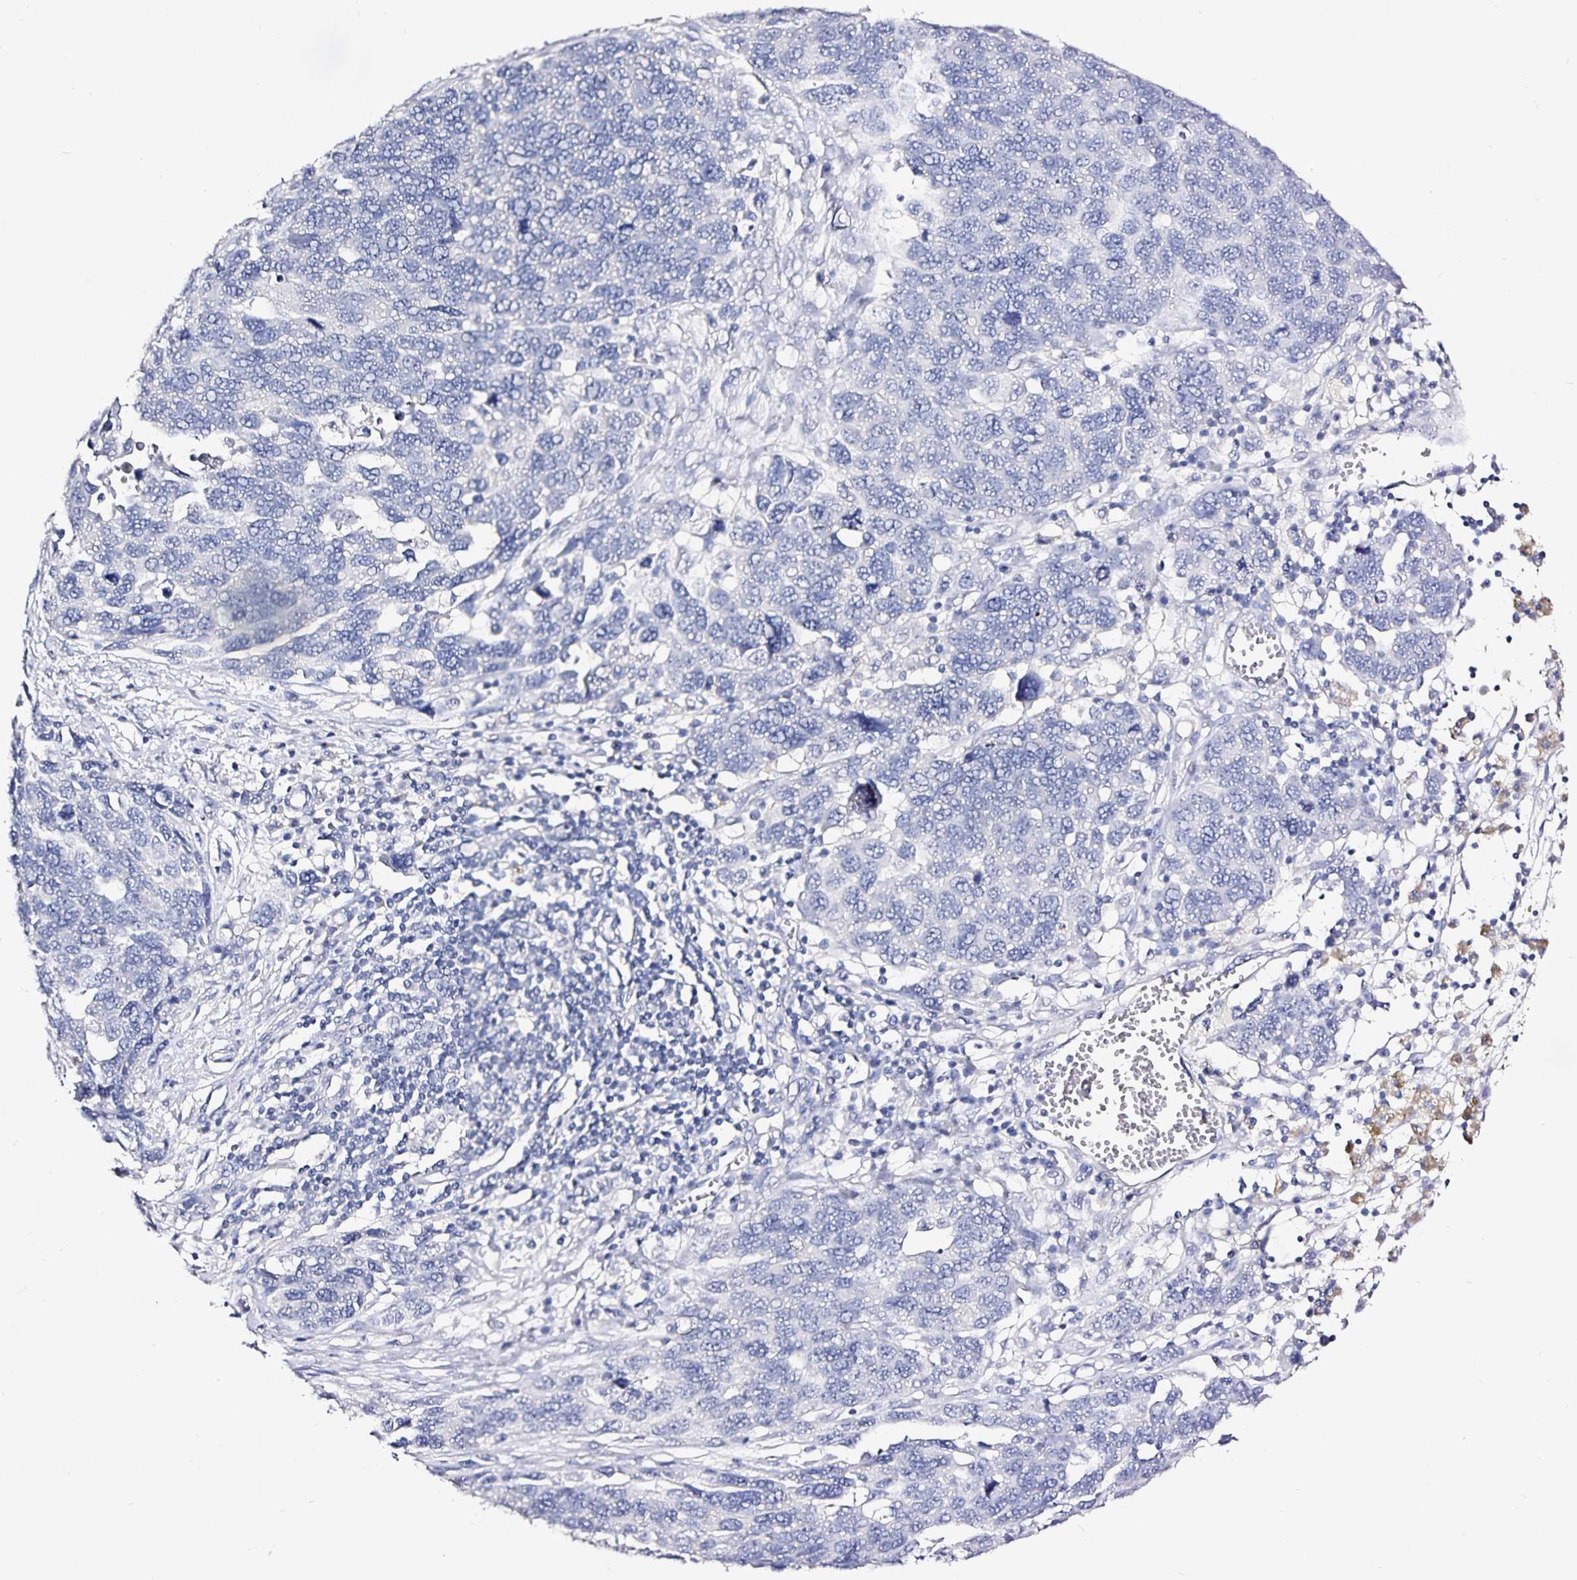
{"staining": {"intensity": "negative", "quantity": "none", "location": "none"}, "tissue": "ovarian cancer", "cell_type": "Tumor cells", "image_type": "cancer", "snomed": [{"axis": "morphology", "description": "Cystadenocarcinoma, serous, NOS"}, {"axis": "topography", "description": "Ovary"}], "caption": "This is an IHC micrograph of ovarian serous cystadenocarcinoma. There is no staining in tumor cells.", "gene": "TTR", "patient": {"sex": "female", "age": 76}}